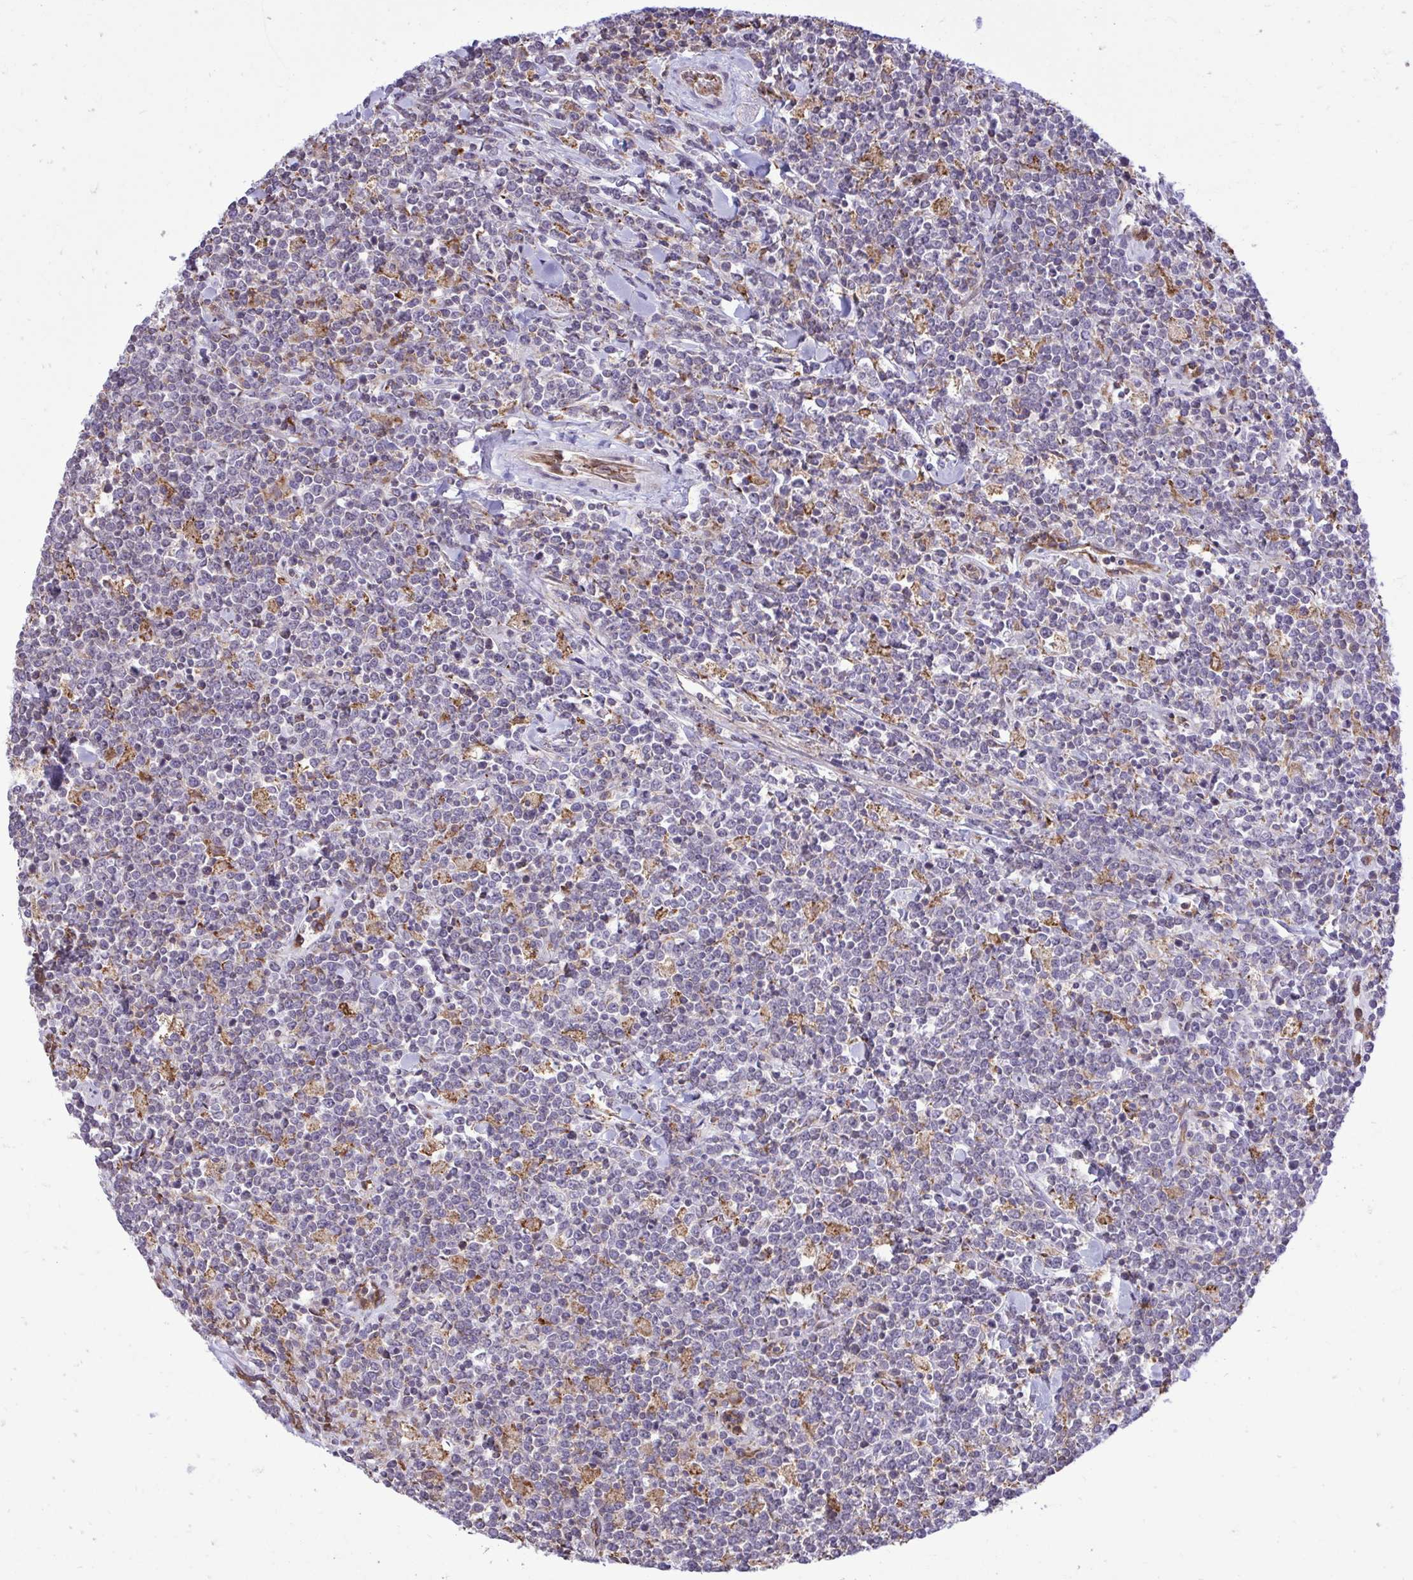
{"staining": {"intensity": "negative", "quantity": "none", "location": "none"}, "tissue": "lymphoma", "cell_type": "Tumor cells", "image_type": "cancer", "snomed": [{"axis": "morphology", "description": "Malignant lymphoma, non-Hodgkin's type, High grade"}, {"axis": "topography", "description": "Small intestine"}, {"axis": "topography", "description": "Colon"}], "caption": "Protein analysis of malignant lymphoma, non-Hodgkin's type (high-grade) demonstrates no significant expression in tumor cells. (Immunohistochemistry (ihc), brightfield microscopy, high magnification).", "gene": "METTL9", "patient": {"sex": "male", "age": 8}}